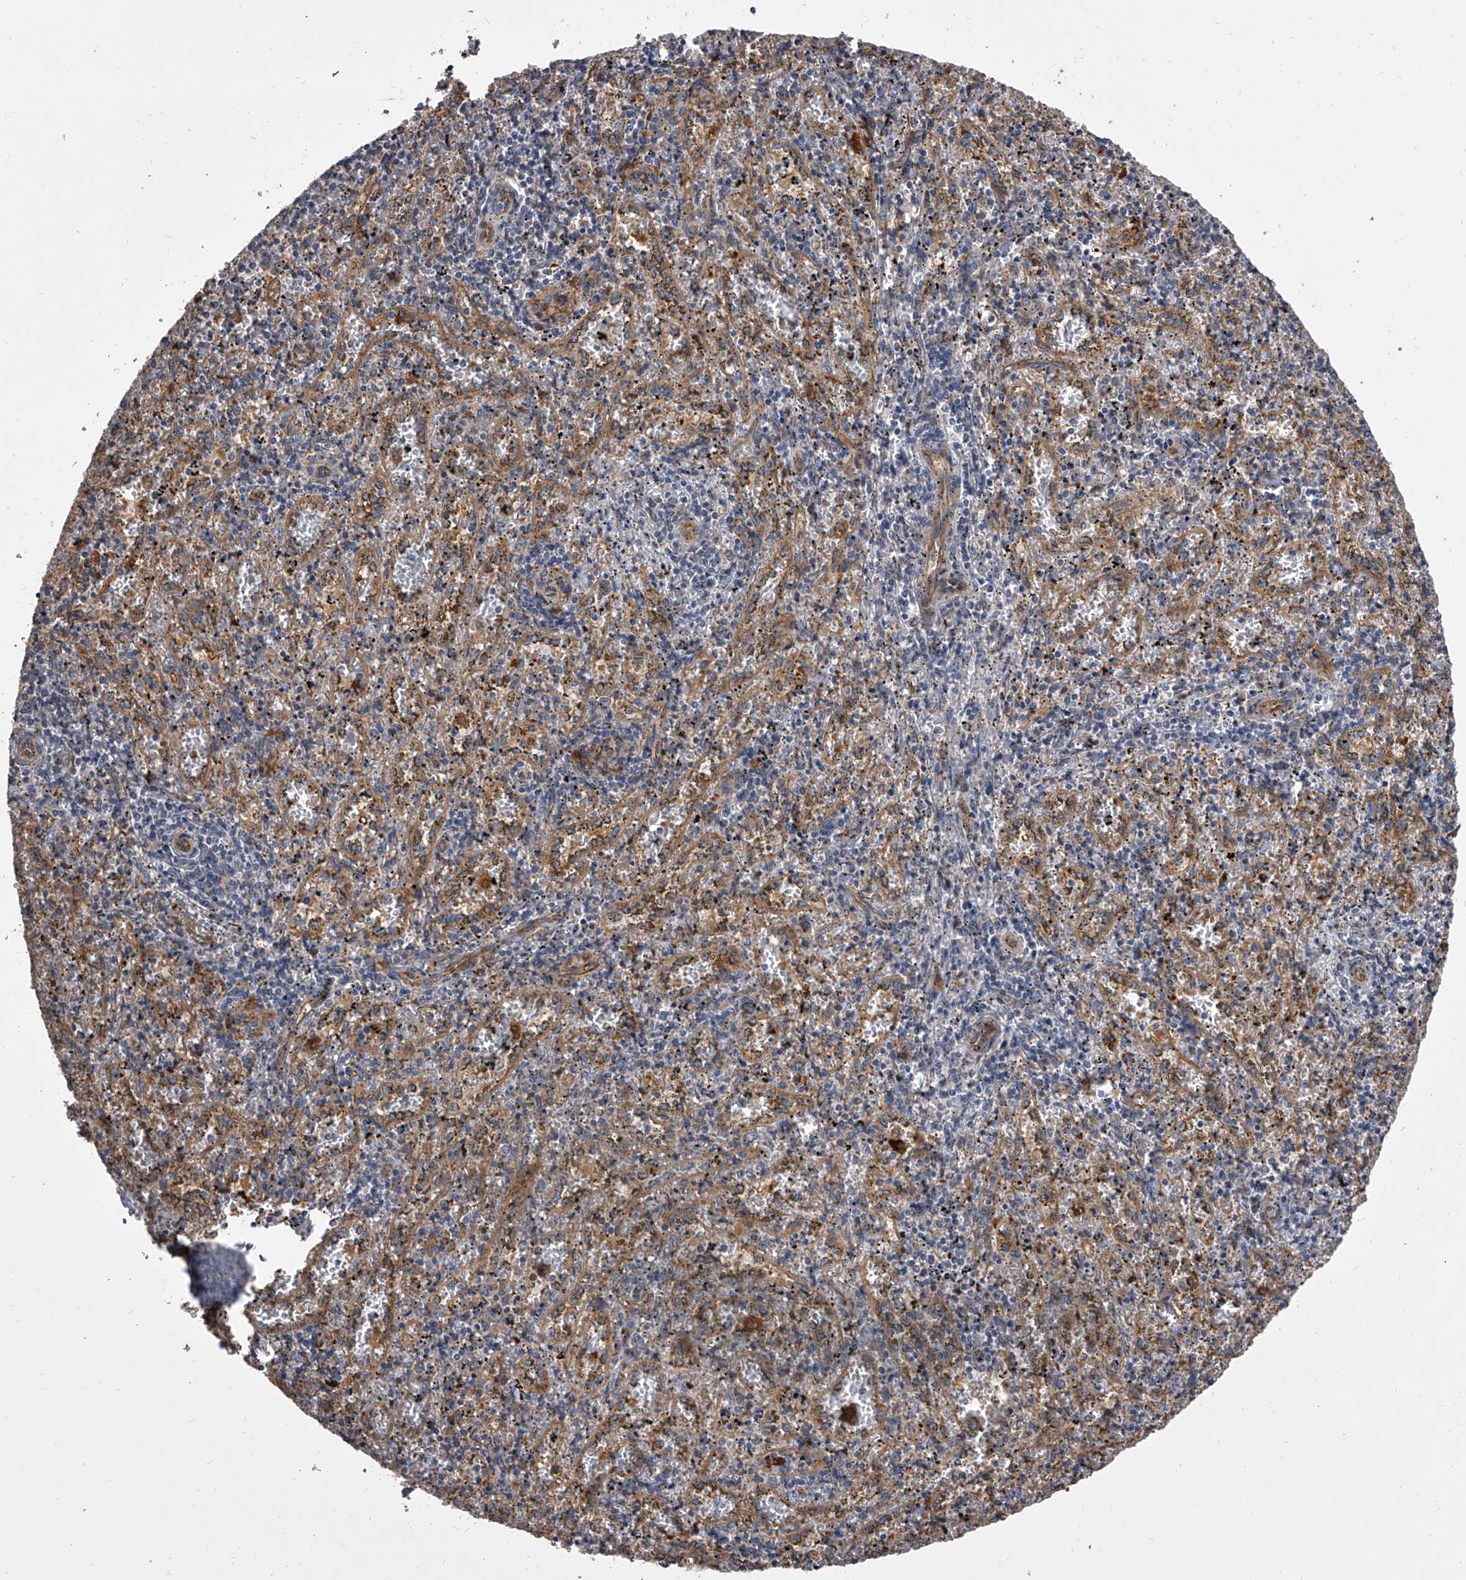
{"staining": {"intensity": "negative", "quantity": "none", "location": "none"}, "tissue": "spleen", "cell_type": "Cells in red pulp", "image_type": "normal", "snomed": [{"axis": "morphology", "description": "Normal tissue, NOS"}, {"axis": "topography", "description": "Spleen"}], "caption": "DAB immunohistochemical staining of unremarkable human spleen displays no significant staining in cells in red pulp. The staining was performed using DAB (3,3'-diaminobenzidine) to visualize the protein expression in brown, while the nuclei were stained in blue with hematoxylin (Magnification: 20x).", "gene": "EXOC4", "patient": {"sex": "male", "age": 11}}